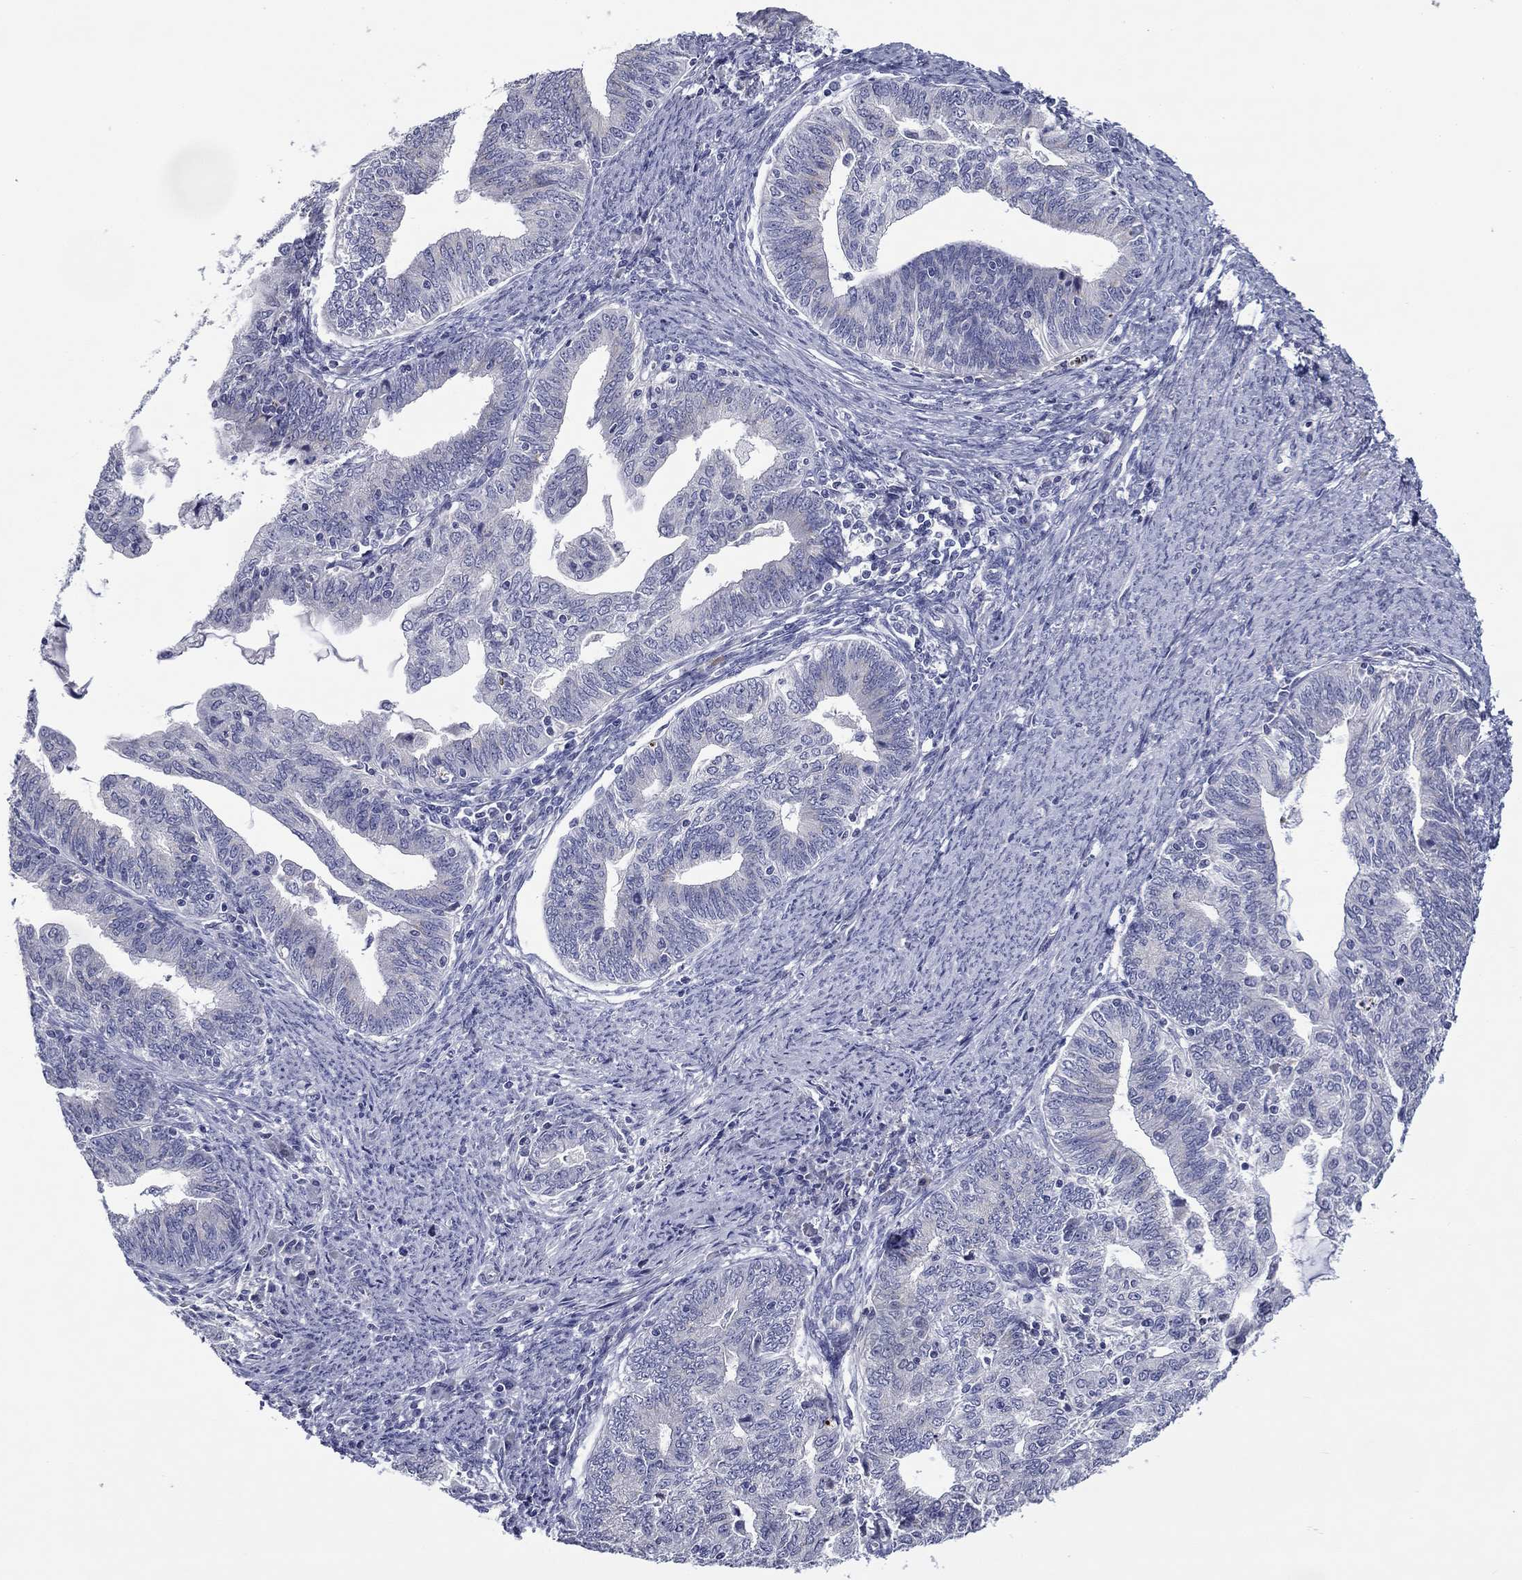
{"staining": {"intensity": "negative", "quantity": "none", "location": "none"}, "tissue": "endometrial cancer", "cell_type": "Tumor cells", "image_type": "cancer", "snomed": [{"axis": "morphology", "description": "Adenocarcinoma, NOS"}, {"axis": "topography", "description": "Endometrium"}], "caption": "The photomicrograph displays no staining of tumor cells in endometrial adenocarcinoma.", "gene": "SPATA7", "patient": {"sex": "female", "age": 82}}